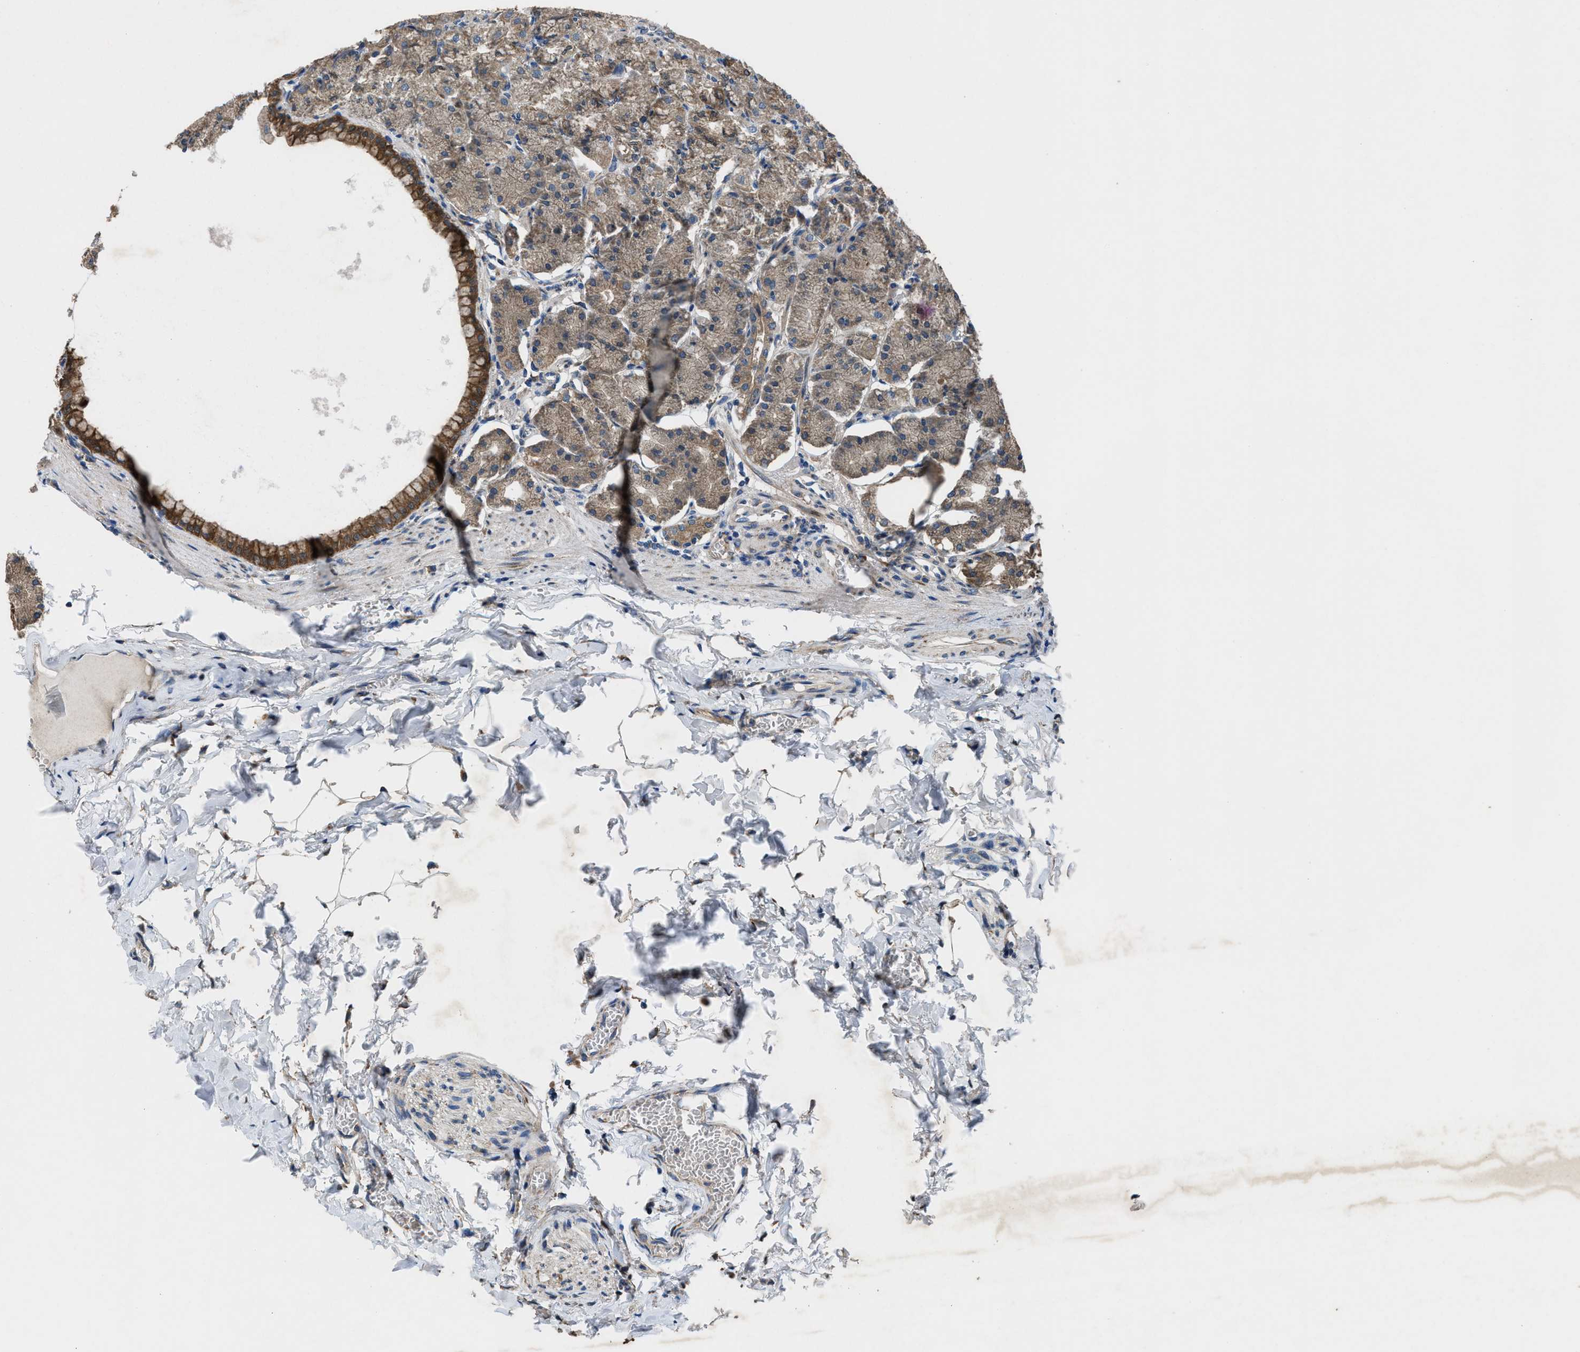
{"staining": {"intensity": "strong", "quantity": ">75%", "location": "cytoplasmic/membranous"}, "tissue": "stomach", "cell_type": "Glandular cells", "image_type": "normal", "snomed": [{"axis": "morphology", "description": "Normal tissue, NOS"}, {"axis": "topography", "description": "Stomach, lower"}], "caption": "Immunohistochemical staining of normal stomach shows high levels of strong cytoplasmic/membranous expression in approximately >75% of glandular cells. Ihc stains the protein of interest in brown and the nuclei are stained blue.", "gene": "PDP1", "patient": {"sex": "male", "age": 71}}